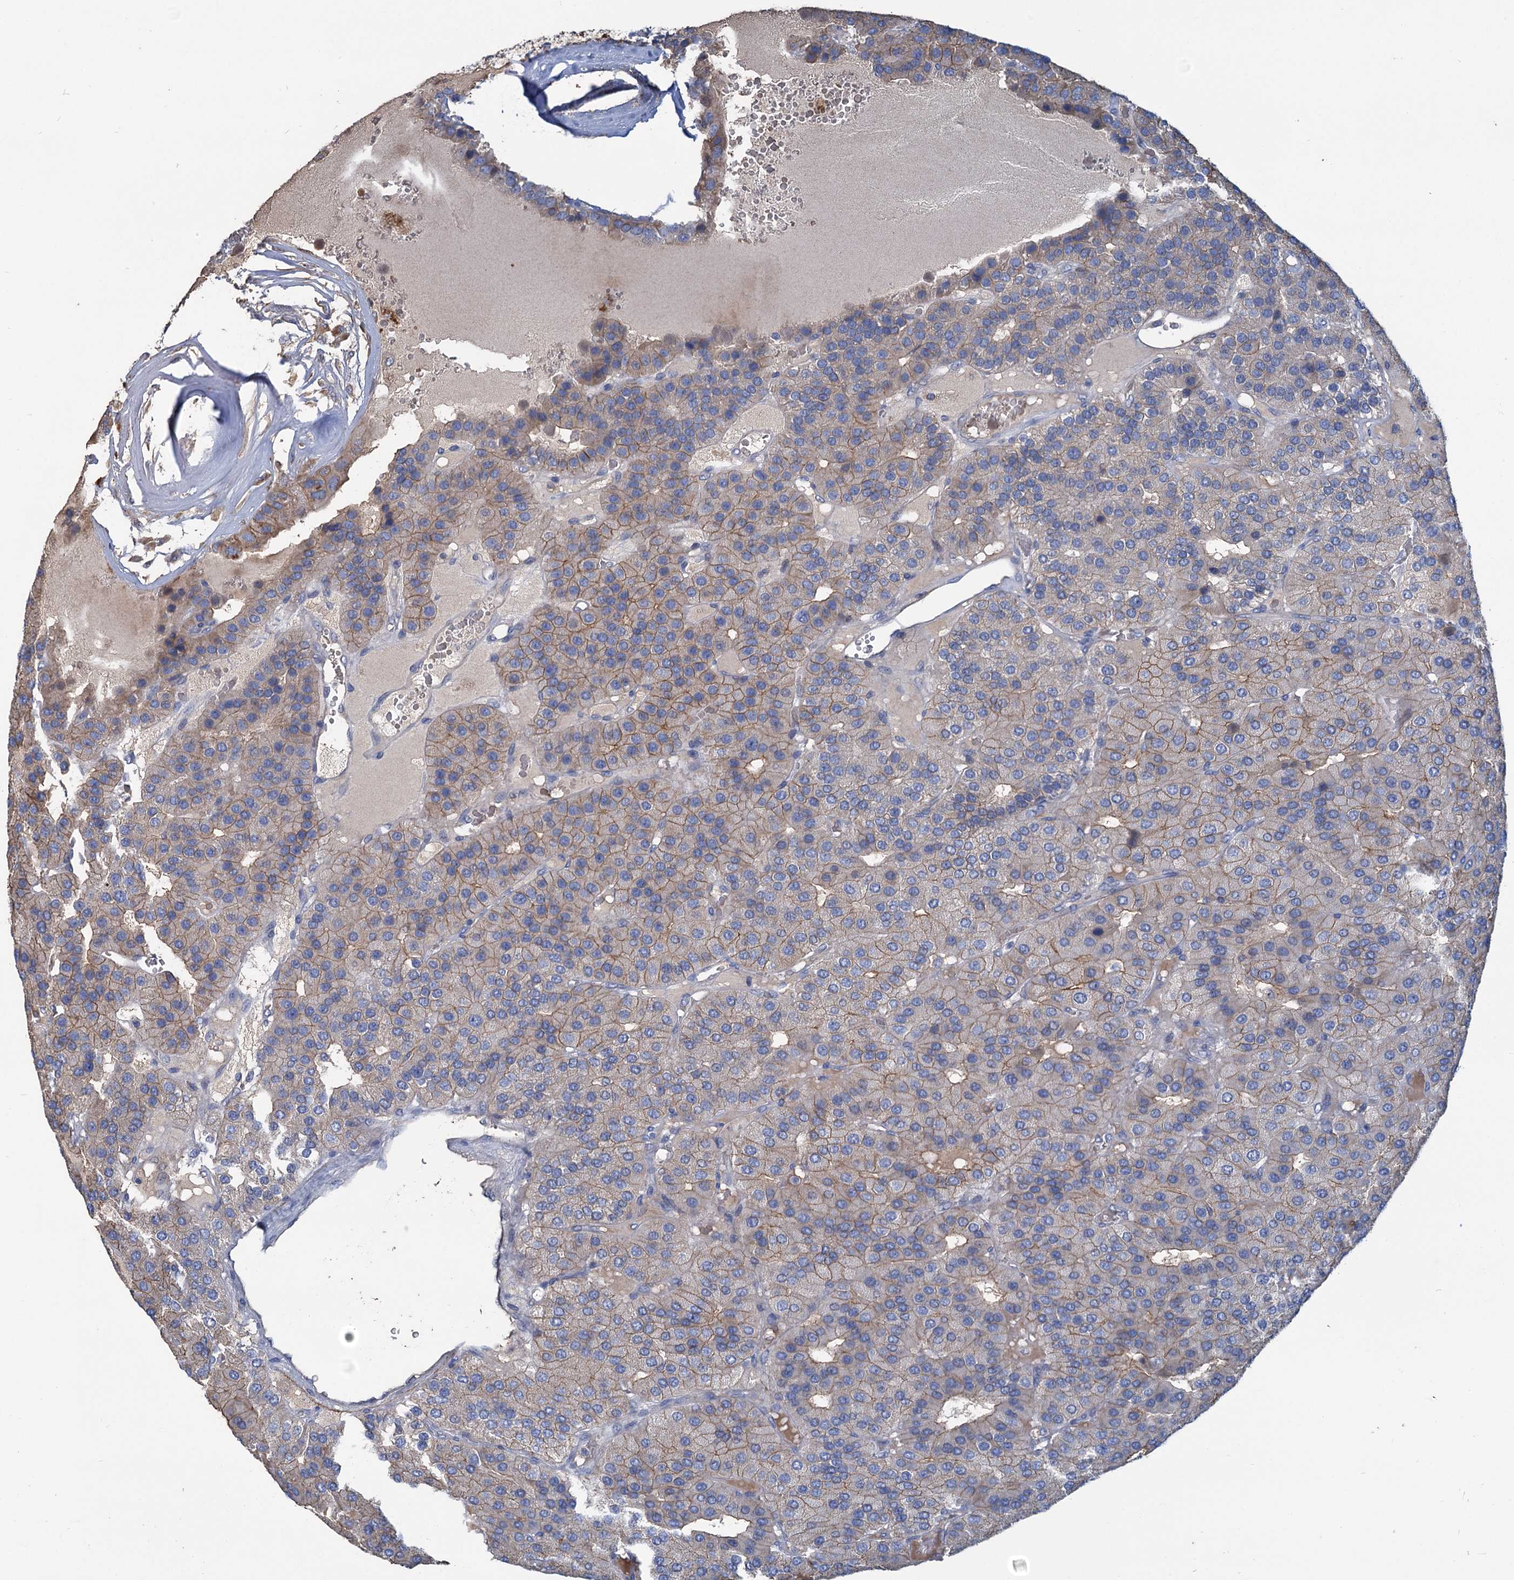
{"staining": {"intensity": "moderate", "quantity": "25%-75%", "location": "cytoplasmic/membranous"}, "tissue": "parathyroid gland", "cell_type": "Glandular cells", "image_type": "normal", "snomed": [{"axis": "morphology", "description": "Normal tissue, NOS"}, {"axis": "morphology", "description": "Adenoma, NOS"}, {"axis": "topography", "description": "Parathyroid gland"}], "caption": "Immunohistochemistry (IHC) (DAB) staining of normal human parathyroid gland exhibits moderate cytoplasmic/membranous protein positivity in about 25%-75% of glandular cells.", "gene": "URAD", "patient": {"sex": "female", "age": 86}}